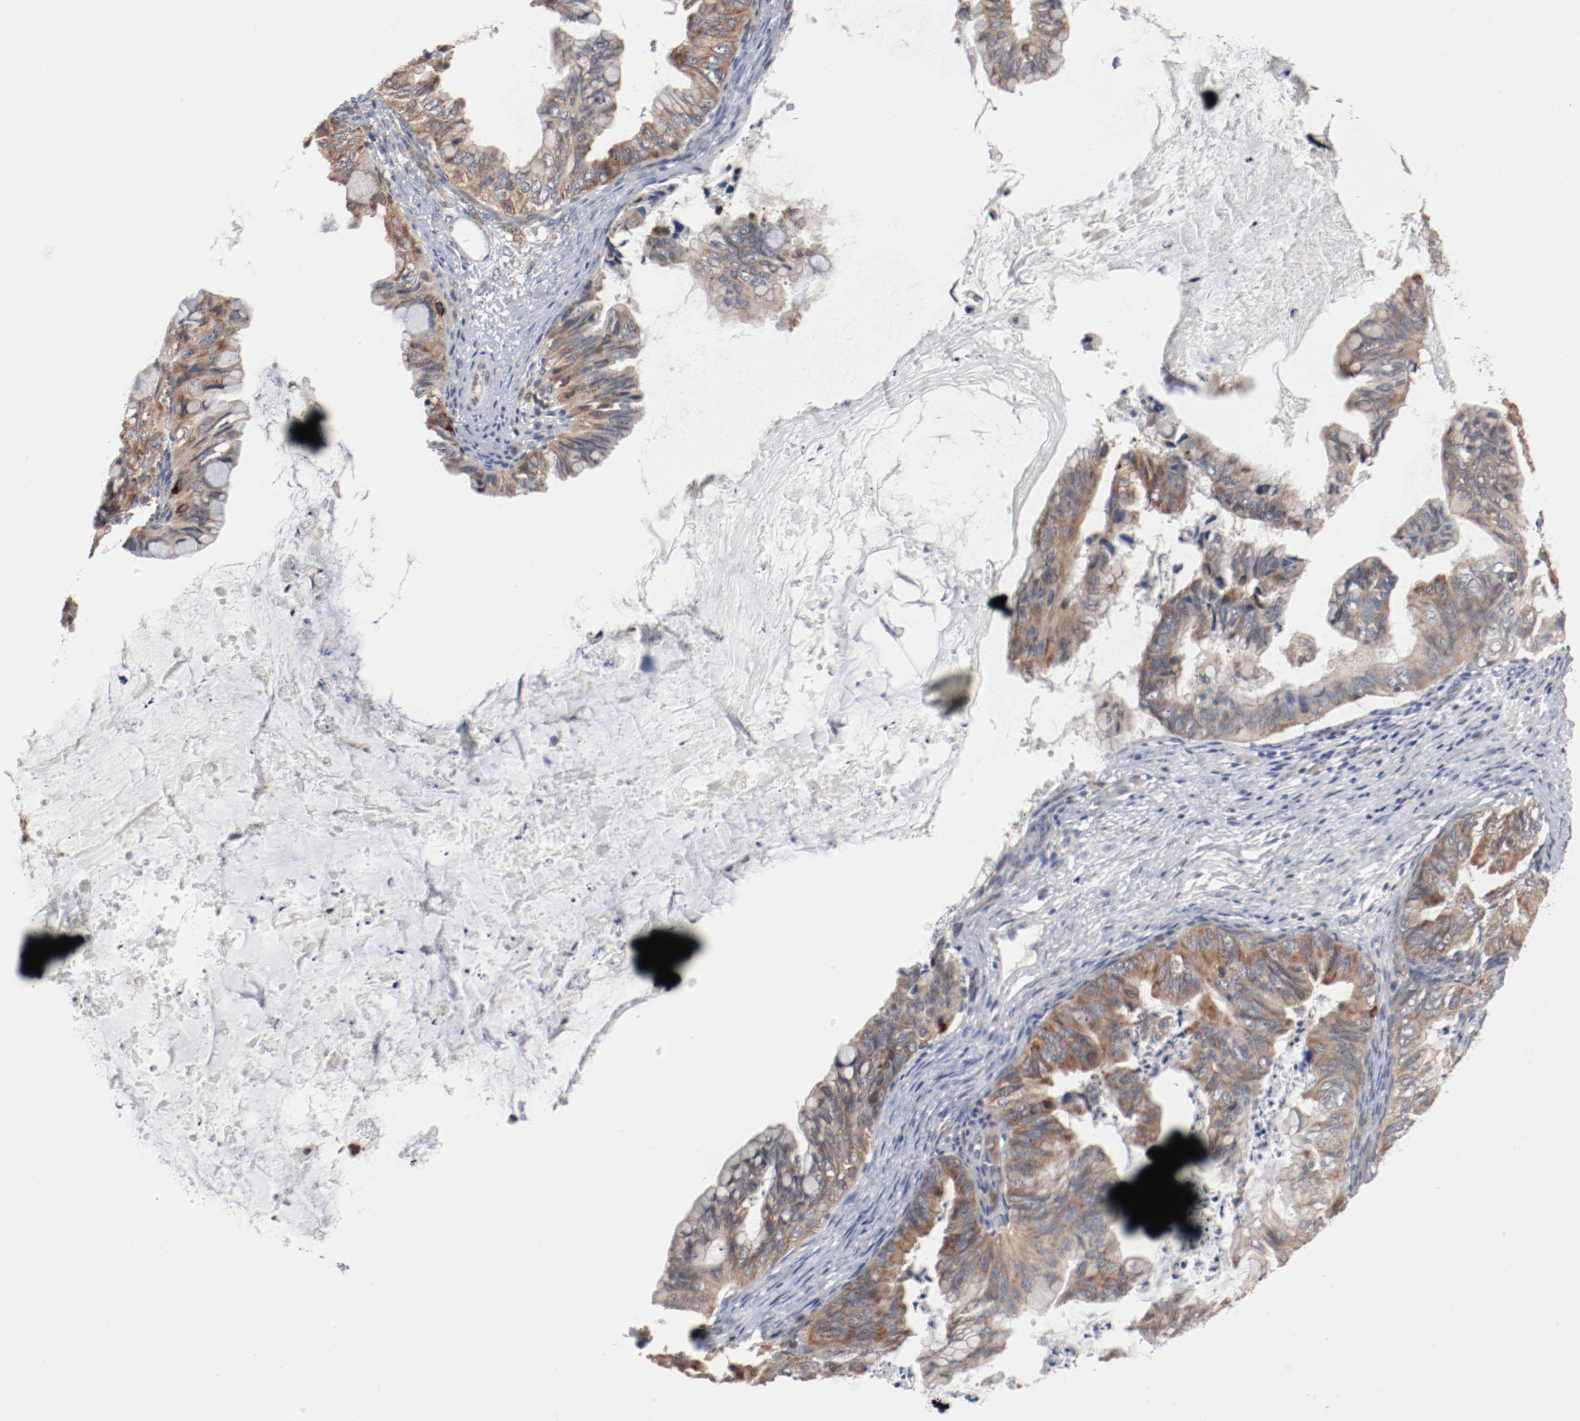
{"staining": {"intensity": "moderate", "quantity": ">75%", "location": "cytoplasmic/membranous"}, "tissue": "ovarian cancer", "cell_type": "Tumor cells", "image_type": "cancer", "snomed": [{"axis": "morphology", "description": "Cystadenocarcinoma, mucinous, NOS"}, {"axis": "topography", "description": "Ovary"}], "caption": "Moderate cytoplasmic/membranous protein expression is present in approximately >75% of tumor cells in ovarian cancer.", "gene": "RNASE11", "patient": {"sex": "female", "age": 36}}